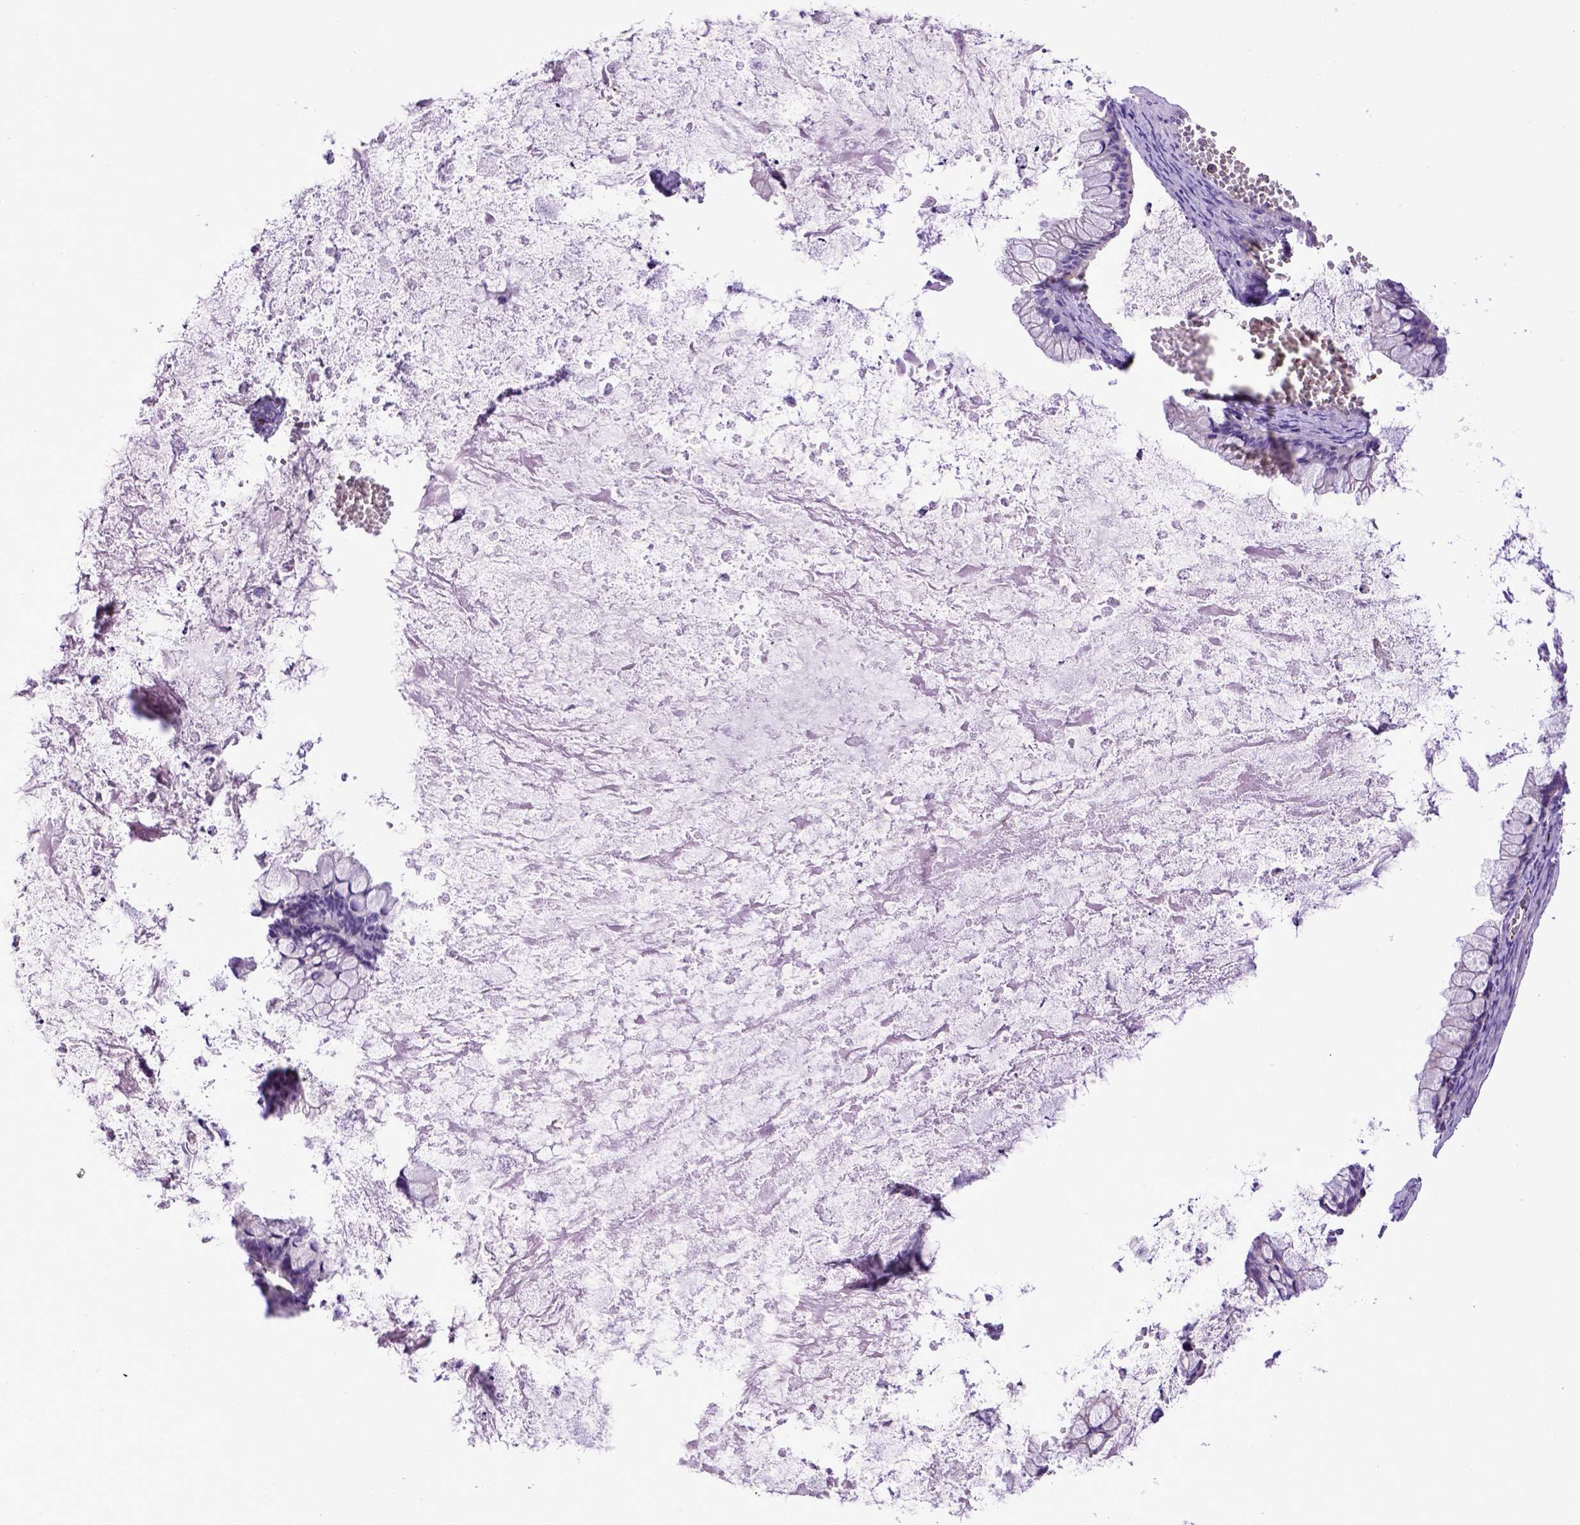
{"staining": {"intensity": "negative", "quantity": "none", "location": "none"}, "tissue": "ovarian cancer", "cell_type": "Tumor cells", "image_type": "cancer", "snomed": [{"axis": "morphology", "description": "Cystadenocarcinoma, mucinous, NOS"}, {"axis": "topography", "description": "Ovary"}], "caption": "High power microscopy histopathology image of an immunohistochemistry micrograph of mucinous cystadenocarcinoma (ovarian), revealing no significant expression in tumor cells.", "gene": "ASAH2", "patient": {"sex": "female", "age": 67}}